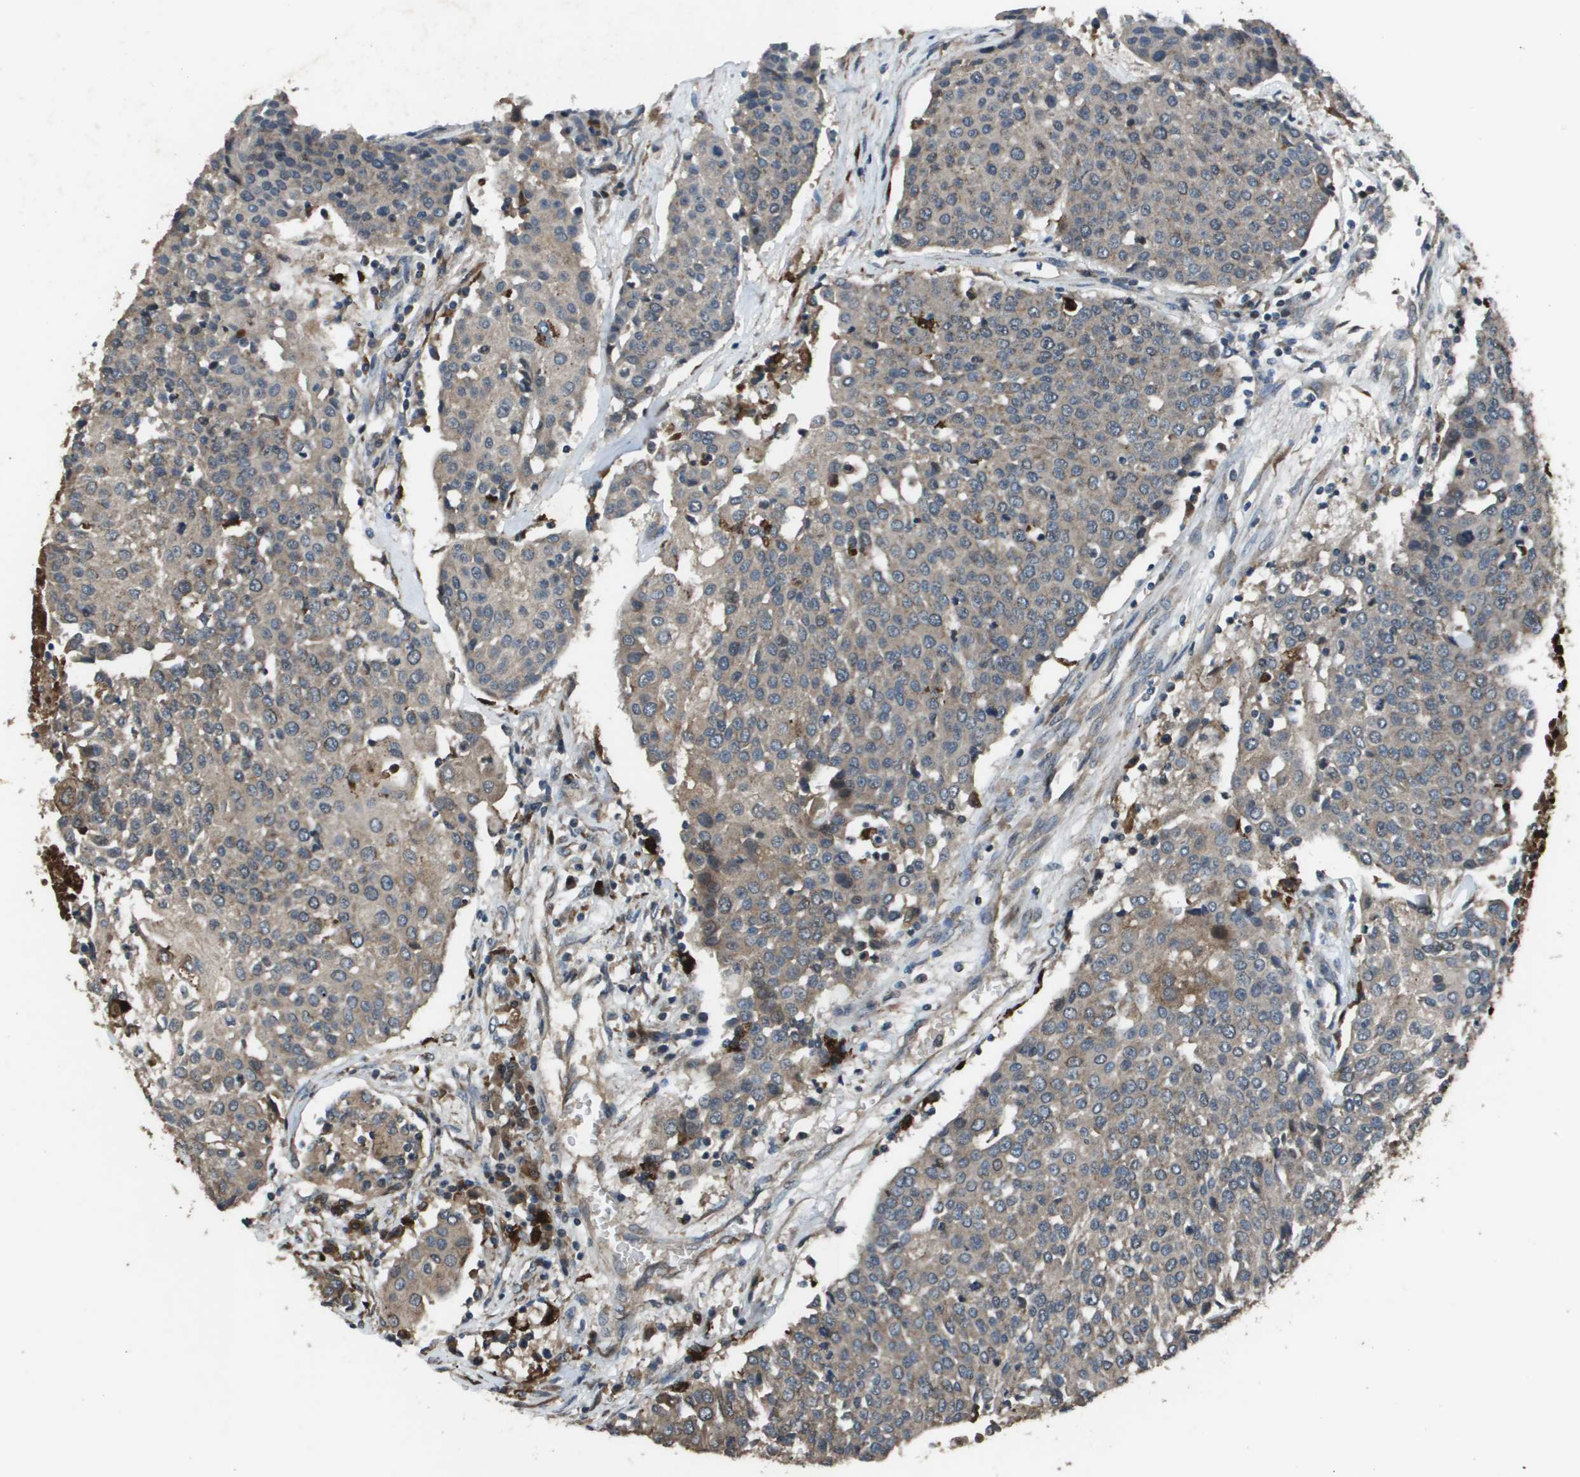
{"staining": {"intensity": "weak", "quantity": "<25%", "location": "cytoplasmic/membranous"}, "tissue": "urothelial cancer", "cell_type": "Tumor cells", "image_type": "cancer", "snomed": [{"axis": "morphology", "description": "Urothelial carcinoma, High grade"}, {"axis": "topography", "description": "Urinary bladder"}], "caption": "This is a micrograph of IHC staining of urothelial cancer, which shows no positivity in tumor cells. (DAB (3,3'-diaminobenzidine) immunohistochemistry (IHC), high magnification).", "gene": "GOSR2", "patient": {"sex": "female", "age": 85}}